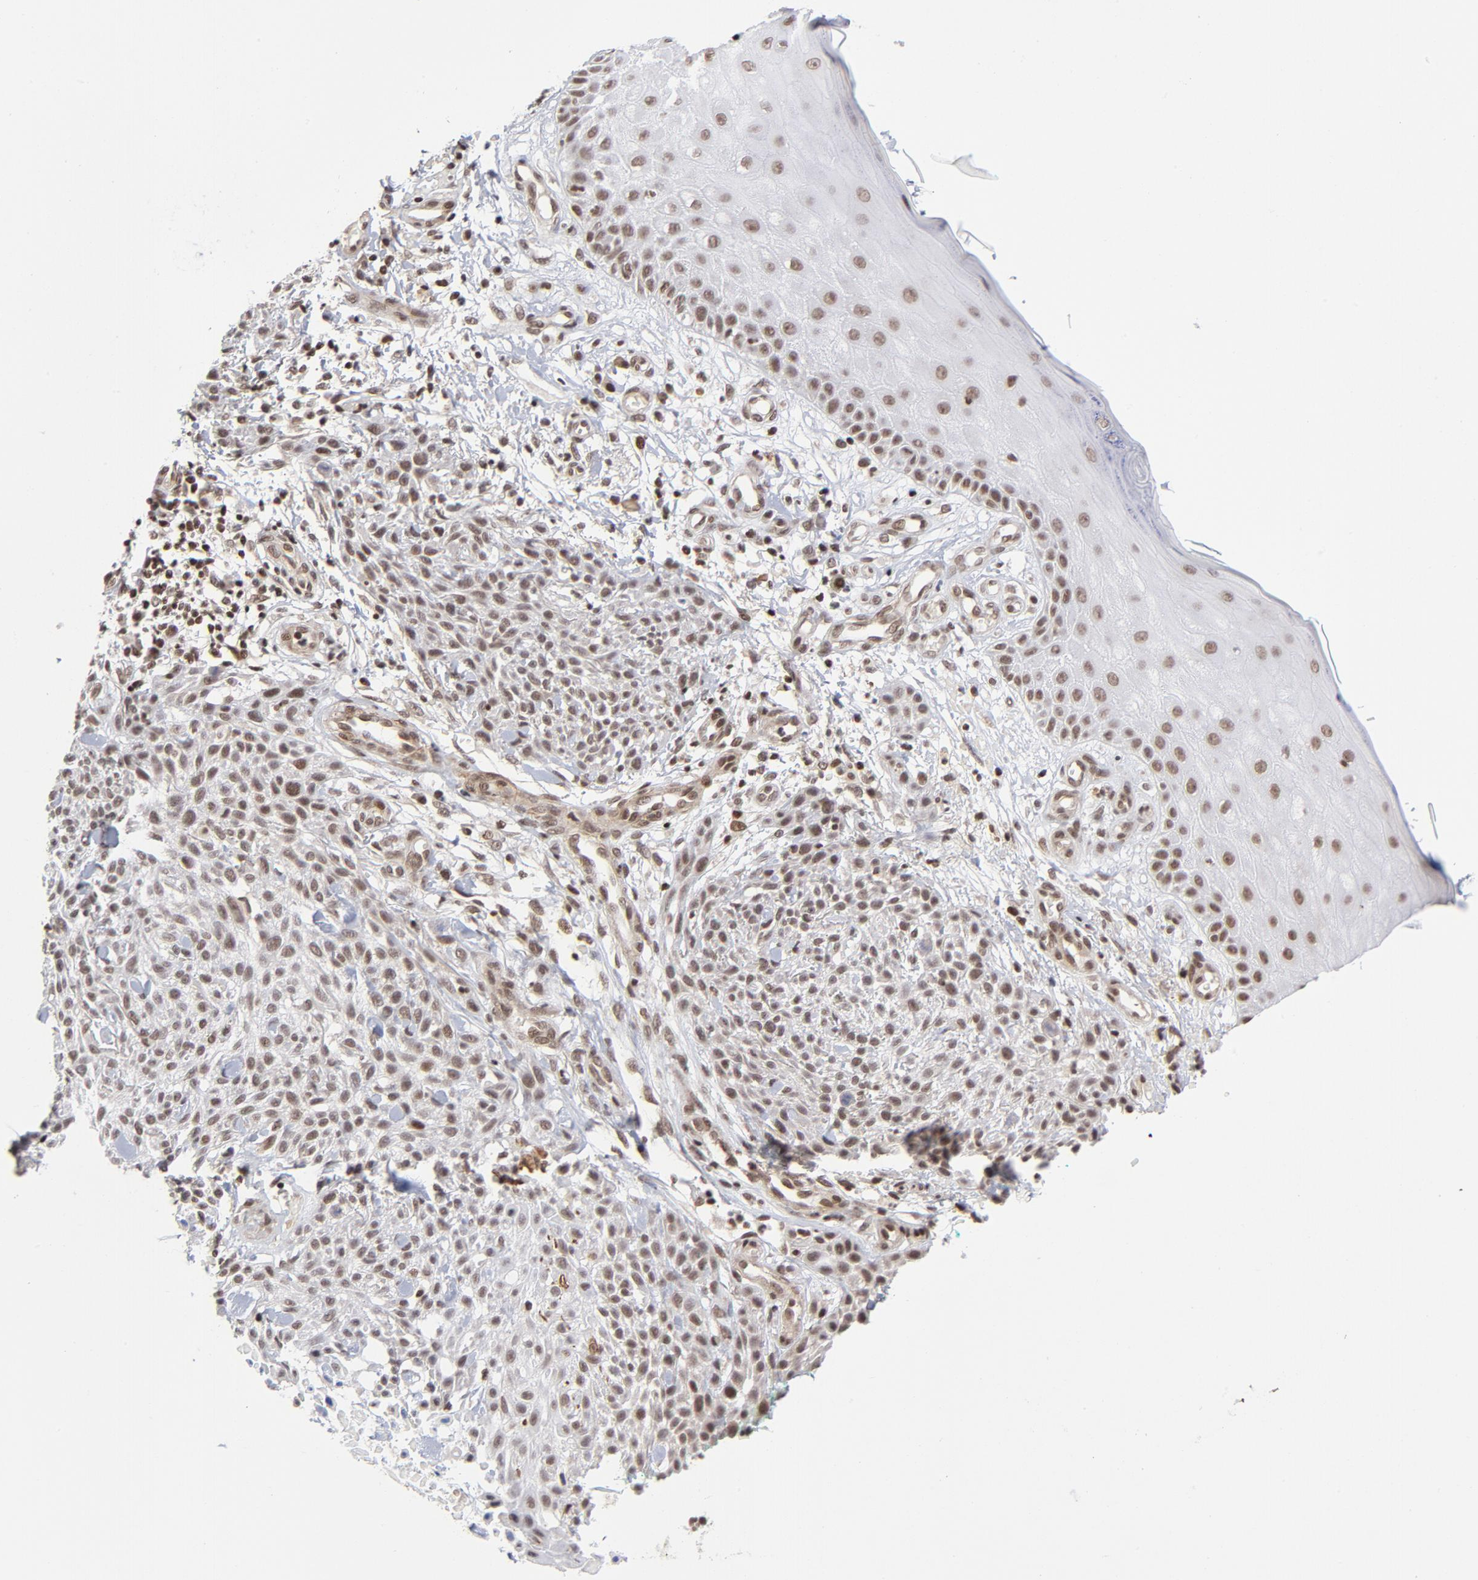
{"staining": {"intensity": "strong", "quantity": ">75%", "location": "nuclear"}, "tissue": "skin cancer", "cell_type": "Tumor cells", "image_type": "cancer", "snomed": [{"axis": "morphology", "description": "Squamous cell carcinoma, NOS"}, {"axis": "topography", "description": "Skin"}], "caption": "Human skin cancer (squamous cell carcinoma) stained with a brown dye reveals strong nuclear positive staining in approximately >75% of tumor cells.", "gene": "CTCF", "patient": {"sex": "female", "age": 42}}